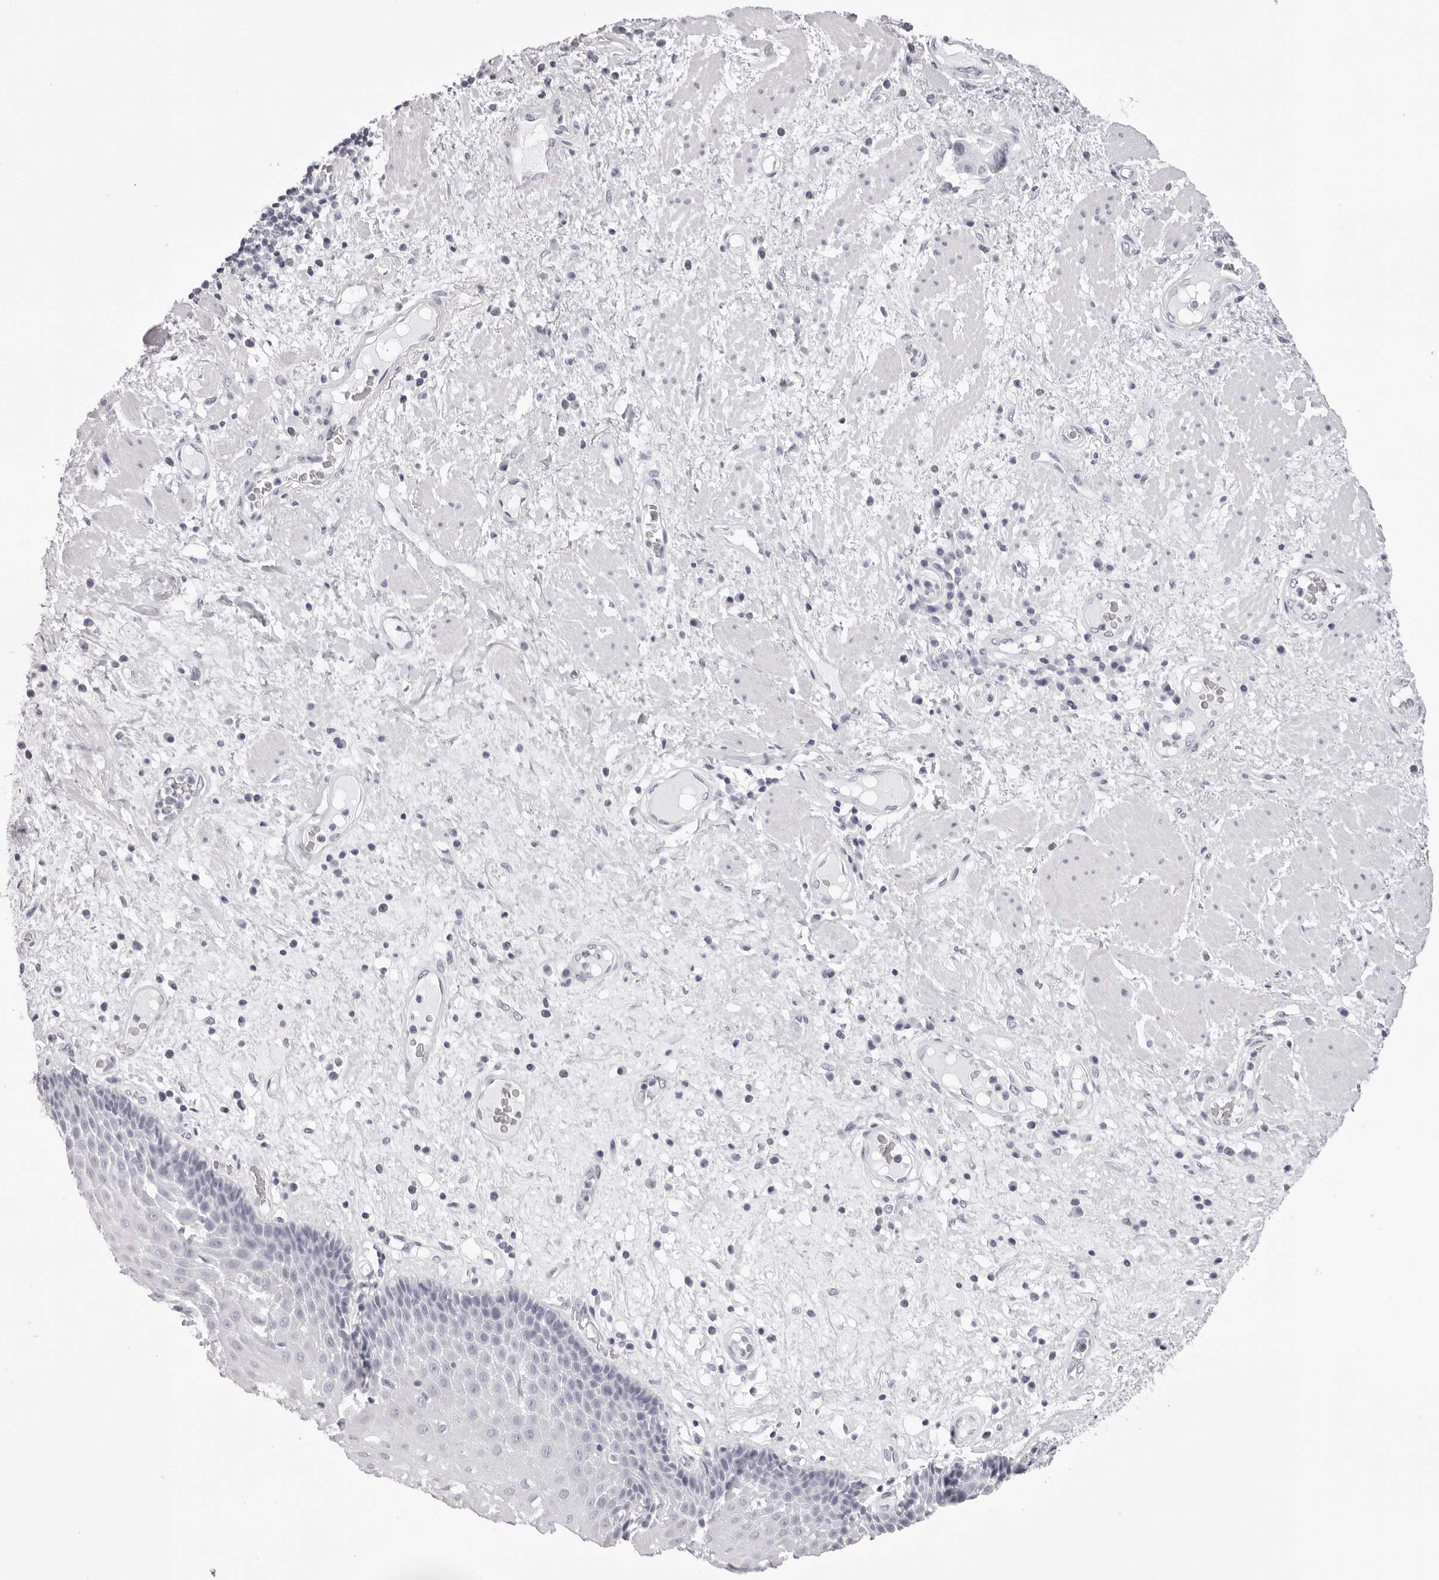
{"staining": {"intensity": "negative", "quantity": "none", "location": "none"}, "tissue": "esophagus", "cell_type": "Squamous epithelial cells", "image_type": "normal", "snomed": [{"axis": "morphology", "description": "Normal tissue, NOS"}, {"axis": "morphology", "description": "Adenocarcinoma, NOS"}, {"axis": "topography", "description": "Esophagus"}], "caption": "A high-resolution image shows IHC staining of unremarkable esophagus, which shows no significant positivity in squamous epithelial cells.", "gene": "RHO", "patient": {"sex": "male", "age": 62}}